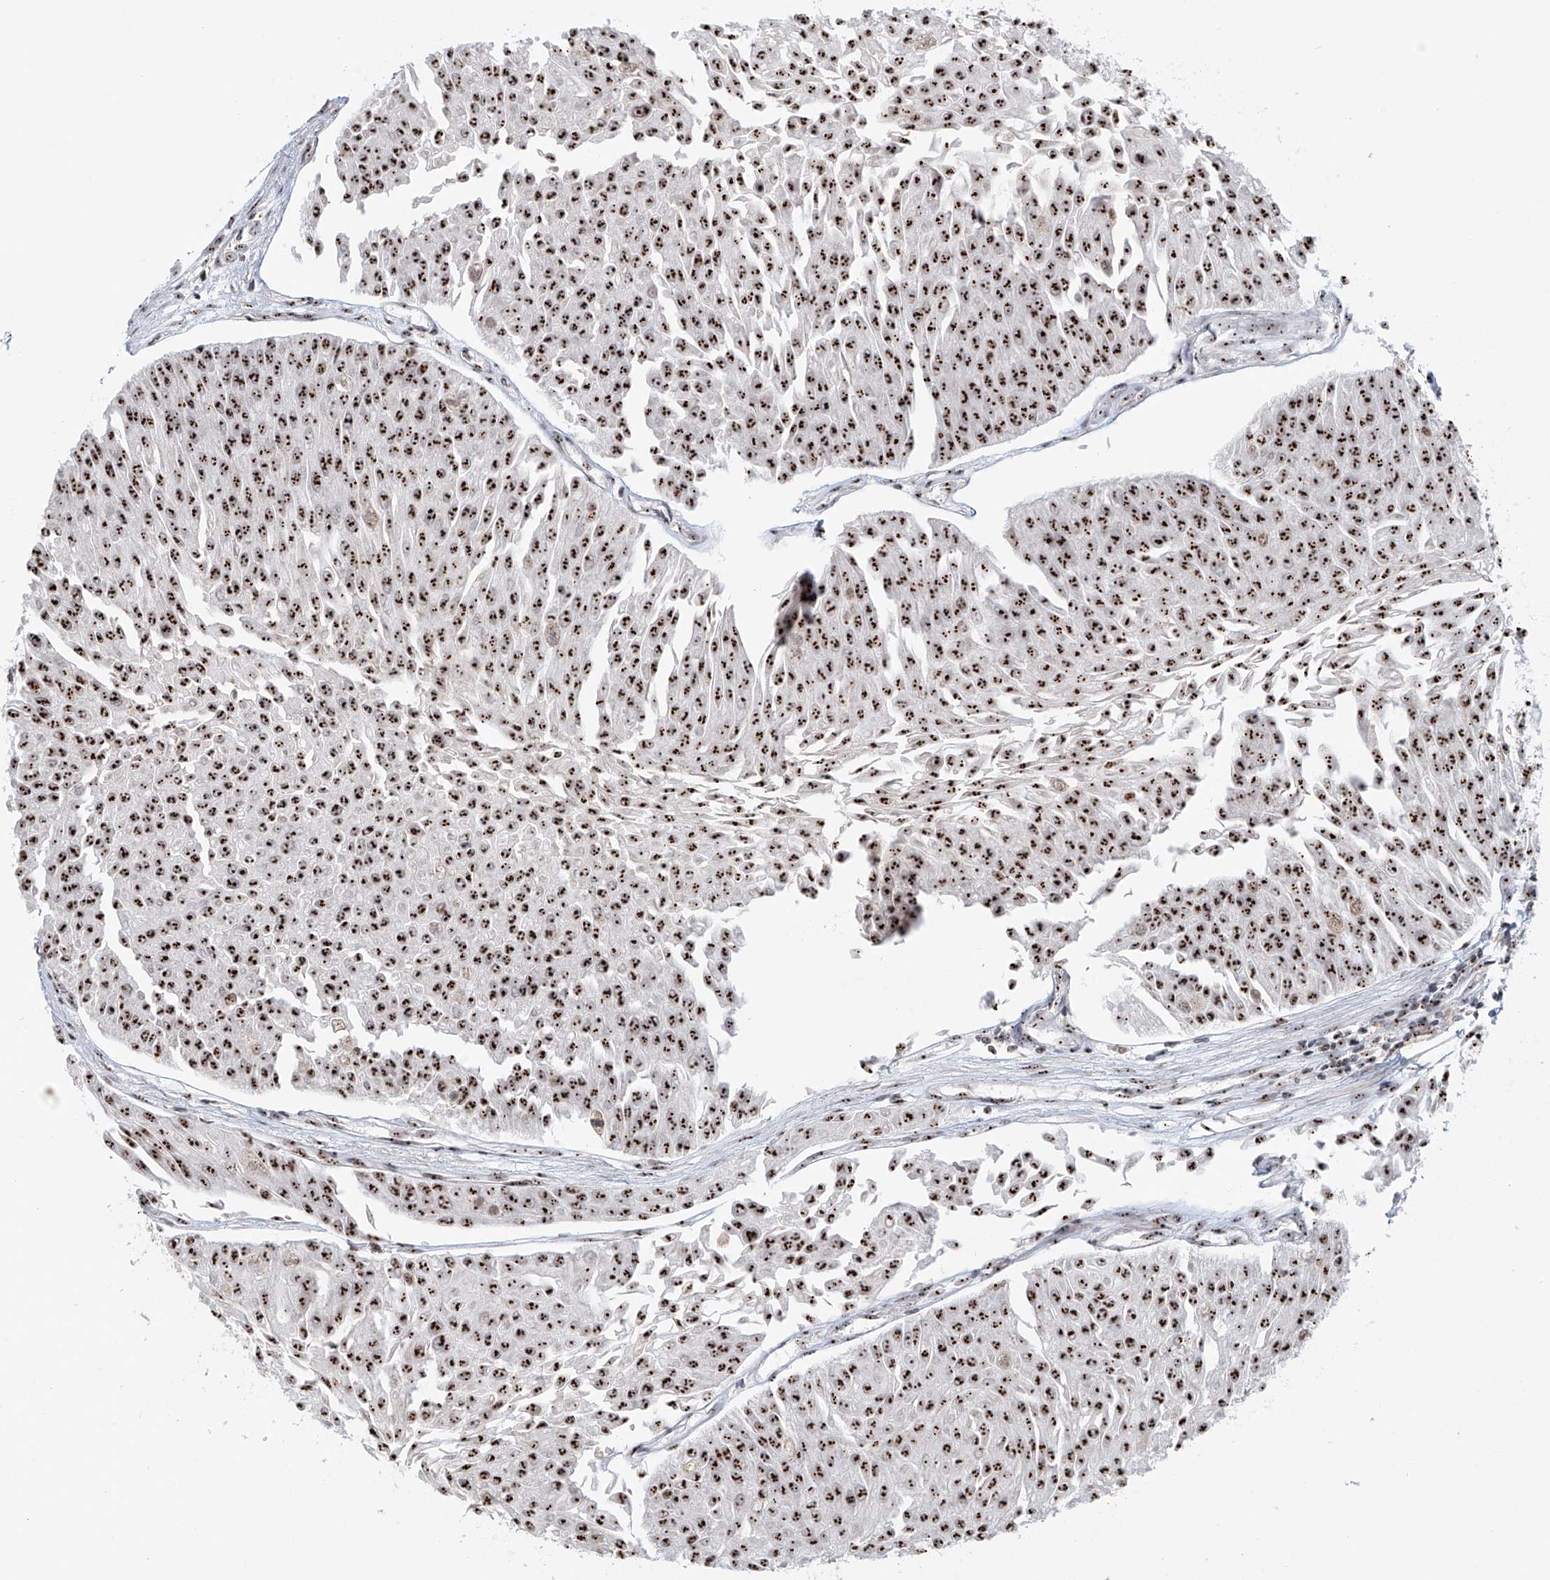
{"staining": {"intensity": "strong", "quantity": ">75%", "location": "nuclear"}, "tissue": "urothelial cancer", "cell_type": "Tumor cells", "image_type": "cancer", "snomed": [{"axis": "morphology", "description": "Urothelial carcinoma, Low grade"}, {"axis": "topography", "description": "Urinary bladder"}], "caption": "A high-resolution image shows immunohistochemistry staining of urothelial carcinoma (low-grade), which exhibits strong nuclear expression in about >75% of tumor cells.", "gene": "PRUNE2", "patient": {"sex": "male", "age": 67}}